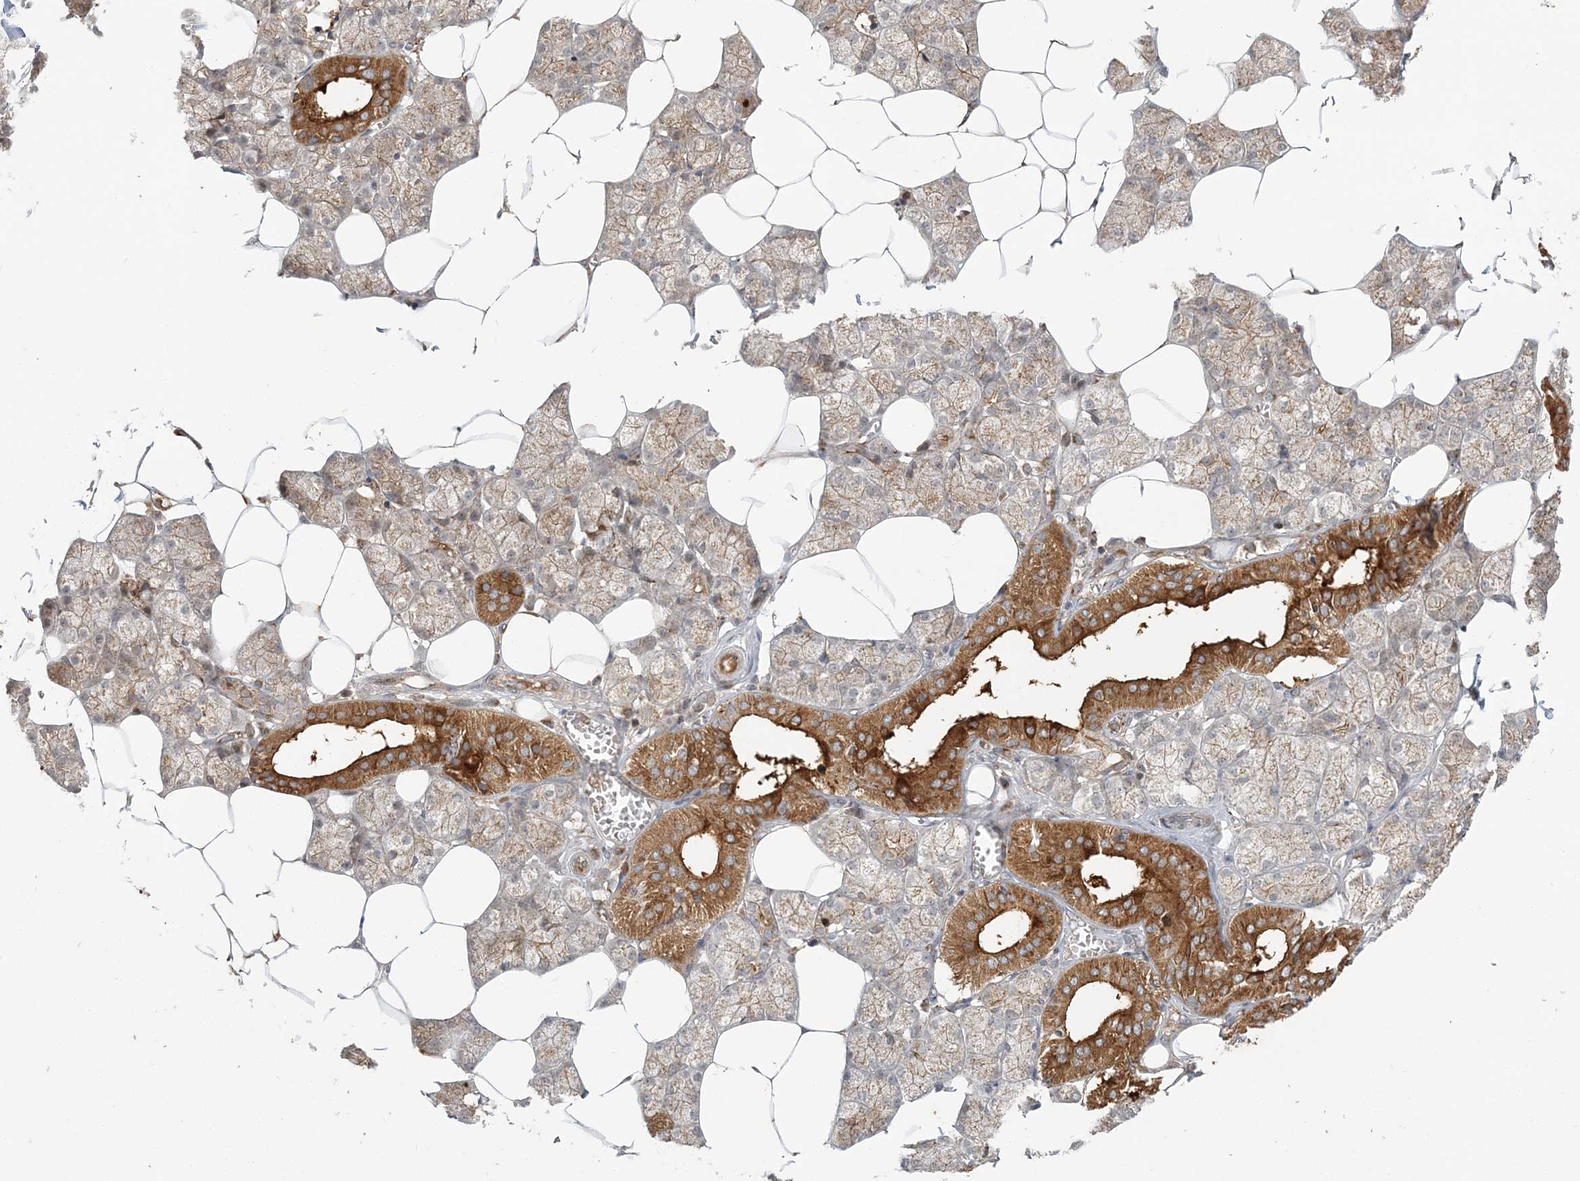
{"staining": {"intensity": "moderate", "quantity": "25%-75%", "location": "cytoplasmic/membranous"}, "tissue": "salivary gland", "cell_type": "Glandular cells", "image_type": "normal", "snomed": [{"axis": "morphology", "description": "Normal tissue, NOS"}, {"axis": "topography", "description": "Salivary gland"}], "caption": "Approximately 25%-75% of glandular cells in benign salivary gland display moderate cytoplasmic/membranous protein expression as visualized by brown immunohistochemical staining.", "gene": "ABCC3", "patient": {"sex": "male", "age": 62}}